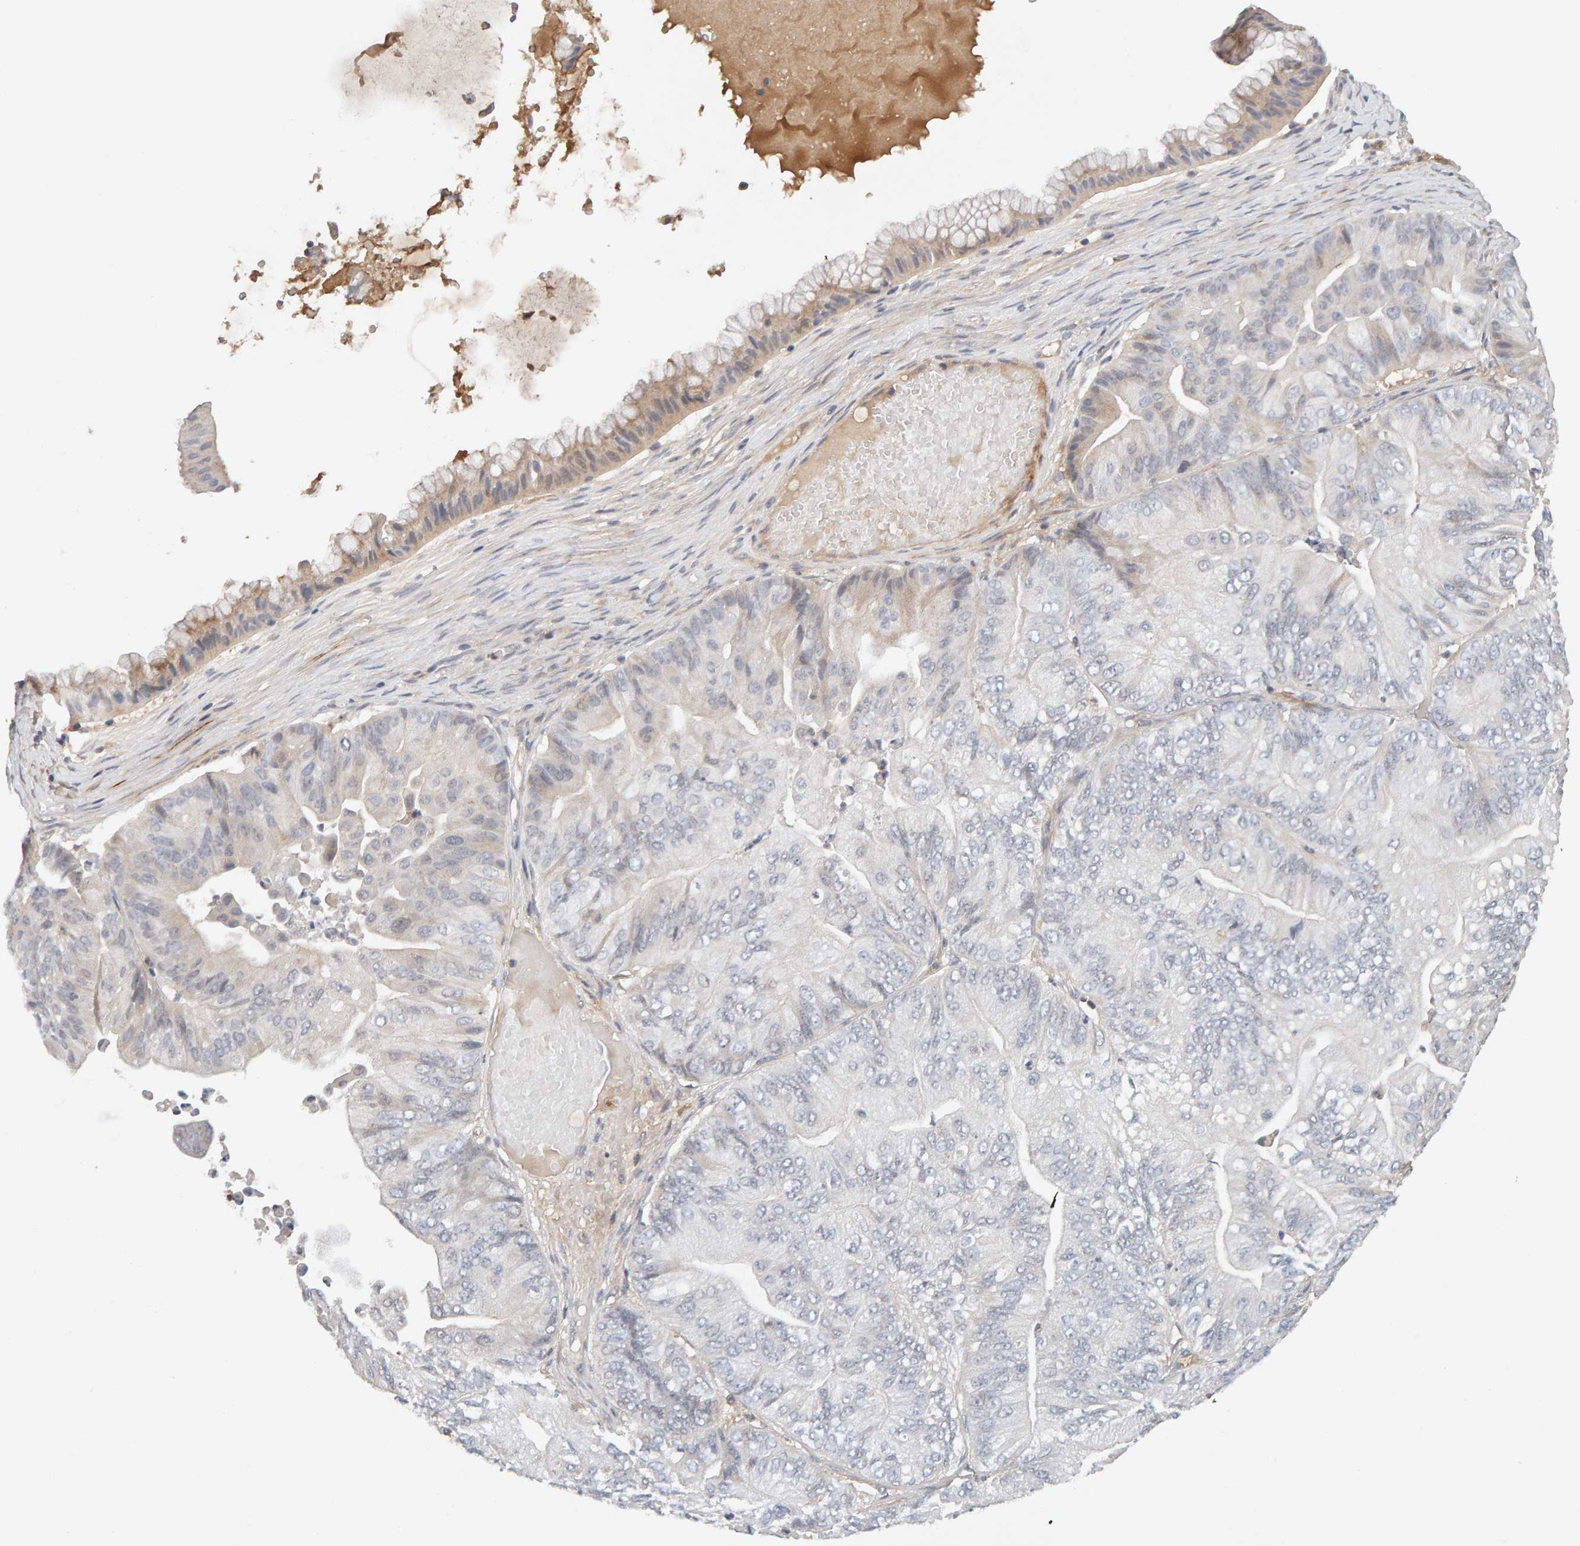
{"staining": {"intensity": "weak", "quantity": "<25%", "location": "cytoplasmic/membranous"}, "tissue": "ovarian cancer", "cell_type": "Tumor cells", "image_type": "cancer", "snomed": [{"axis": "morphology", "description": "Cystadenocarcinoma, mucinous, NOS"}, {"axis": "topography", "description": "Ovary"}], "caption": "Tumor cells show no significant protein positivity in mucinous cystadenocarcinoma (ovarian).", "gene": "NUDCD1", "patient": {"sex": "female", "age": 61}}